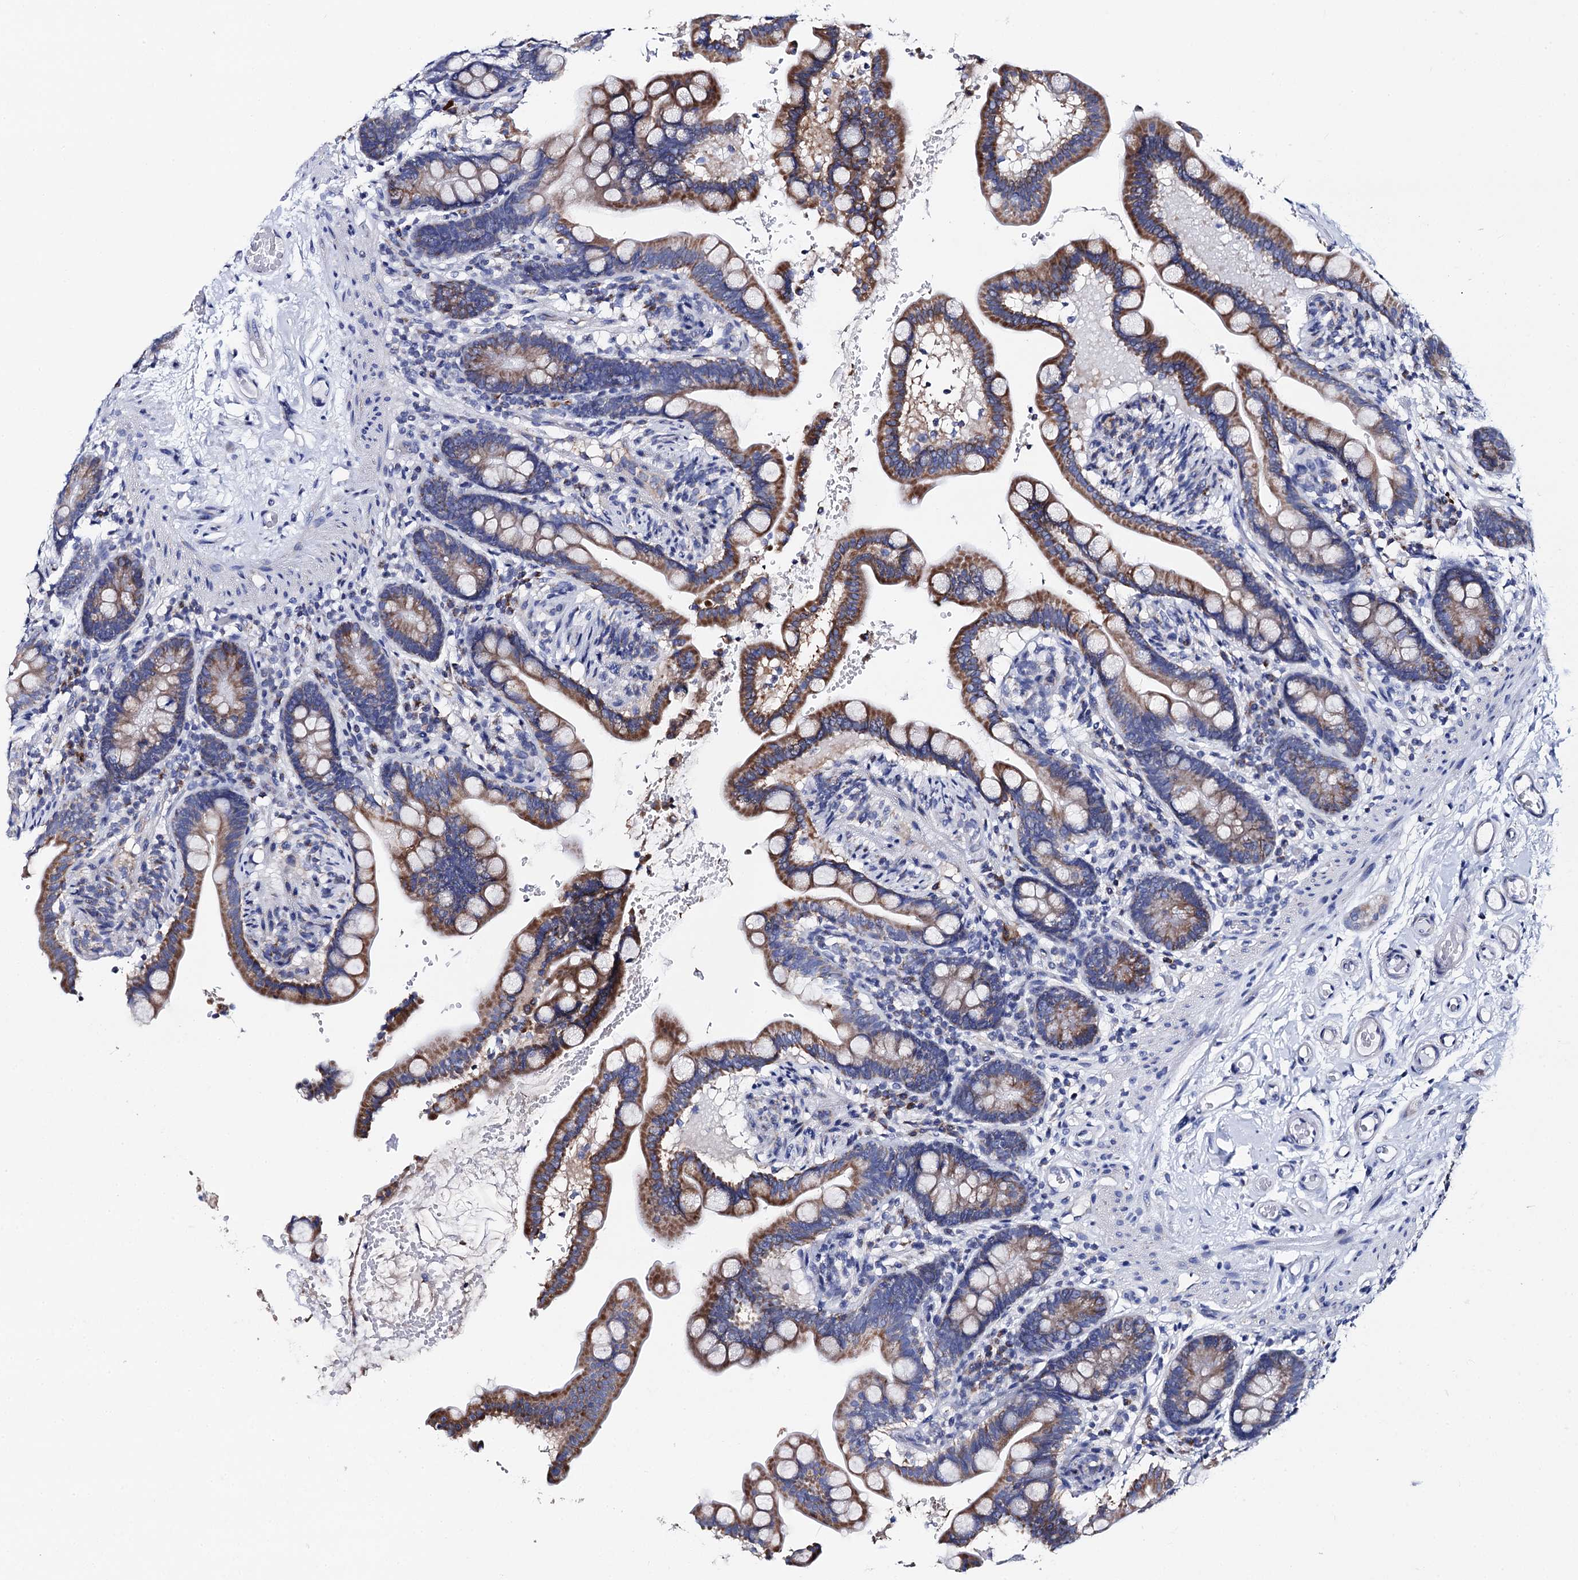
{"staining": {"intensity": "negative", "quantity": "none", "location": "none"}, "tissue": "colon", "cell_type": "Endothelial cells", "image_type": "normal", "snomed": [{"axis": "morphology", "description": "Normal tissue, NOS"}, {"axis": "topography", "description": "Smooth muscle"}, {"axis": "topography", "description": "Colon"}], "caption": "This is an IHC photomicrograph of unremarkable colon. There is no expression in endothelial cells.", "gene": "ACADSB", "patient": {"sex": "male", "age": 73}}